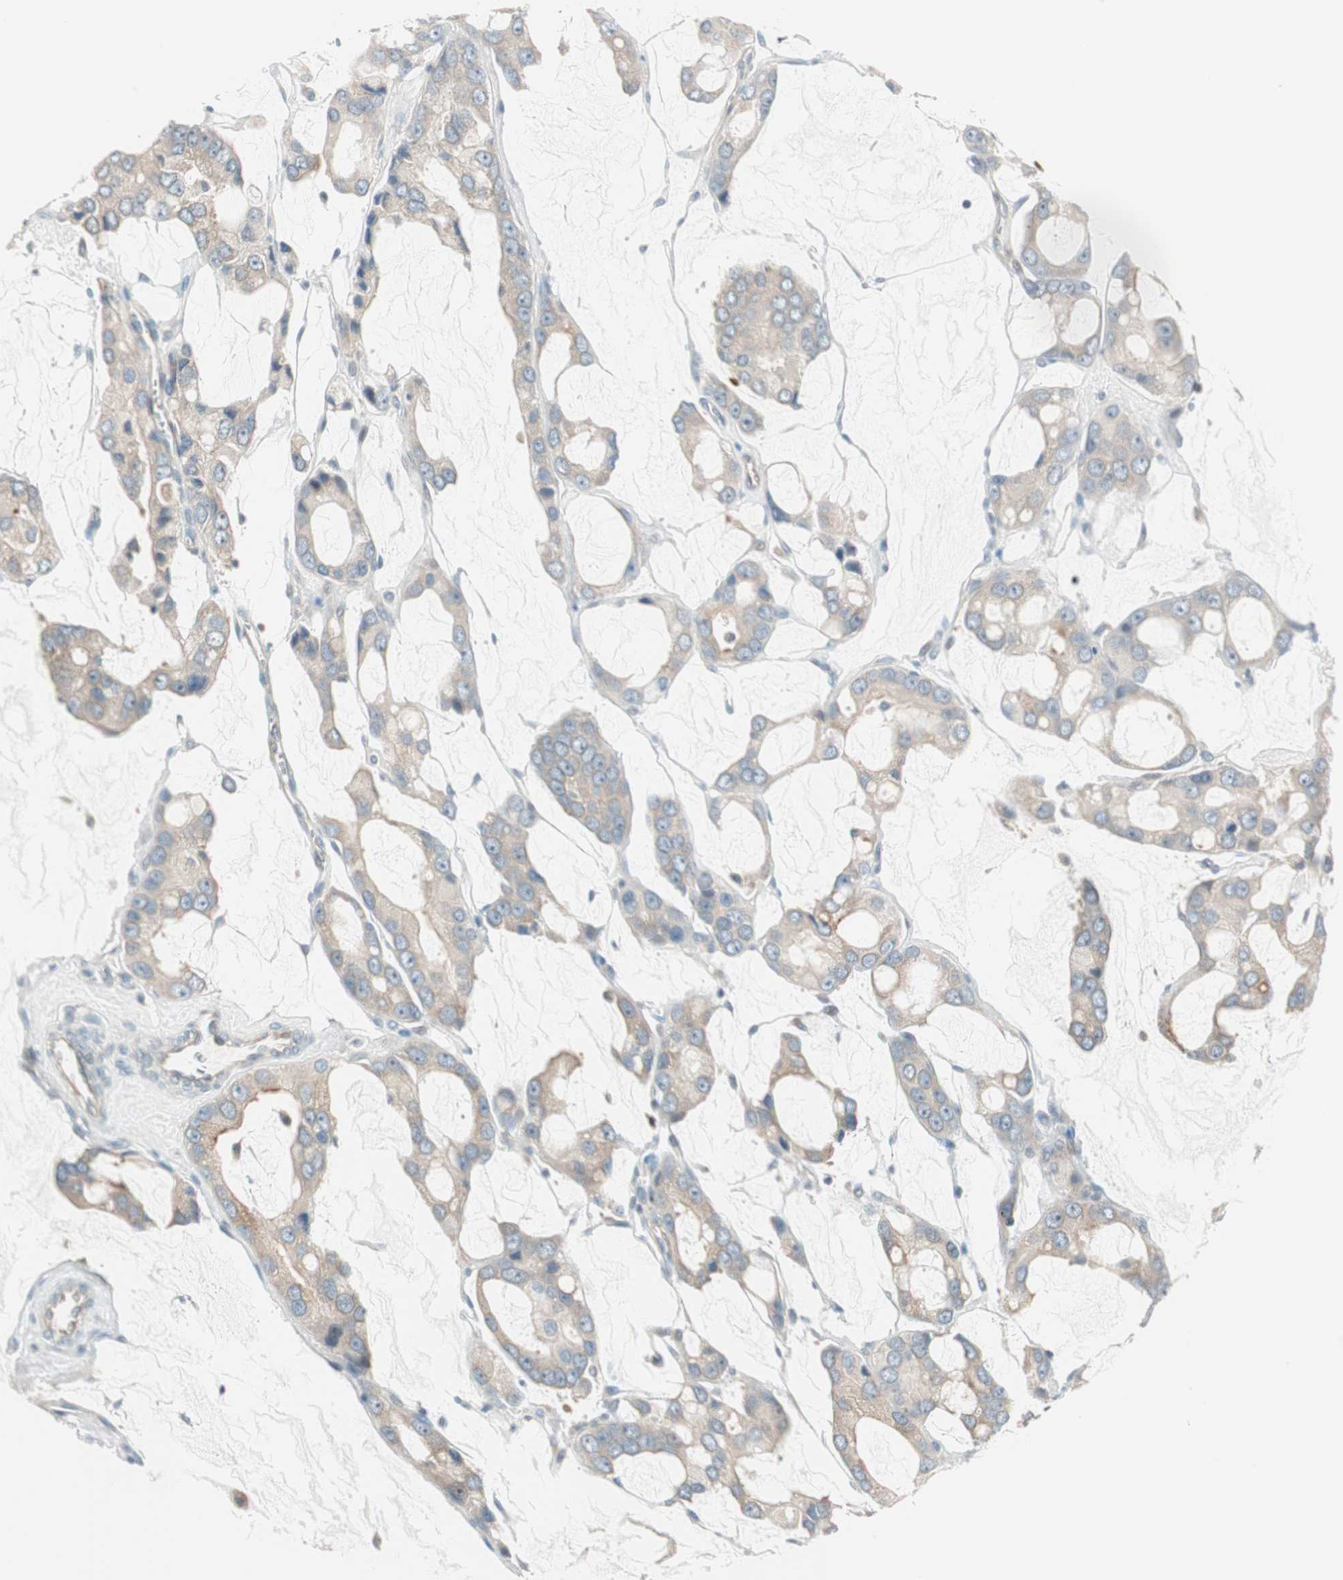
{"staining": {"intensity": "weak", "quantity": ">75%", "location": "cytoplasmic/membranous"}, "tissue": "prostate cancer", "cell_type": "Tumor cells", "image_type": "cancer", "snomed": [{"axis": "morphology", "description": "Adenocarcinoma, High grade"}, {"axis": "topography", "description": "Prostate"}], "caption": "Prostate adenocarcinoma (high-grade) stained with a protein marker shows weak staining in tumor cells.", "gene": "CGRRF1", "patient": {"sex": "male", "age": 67}}